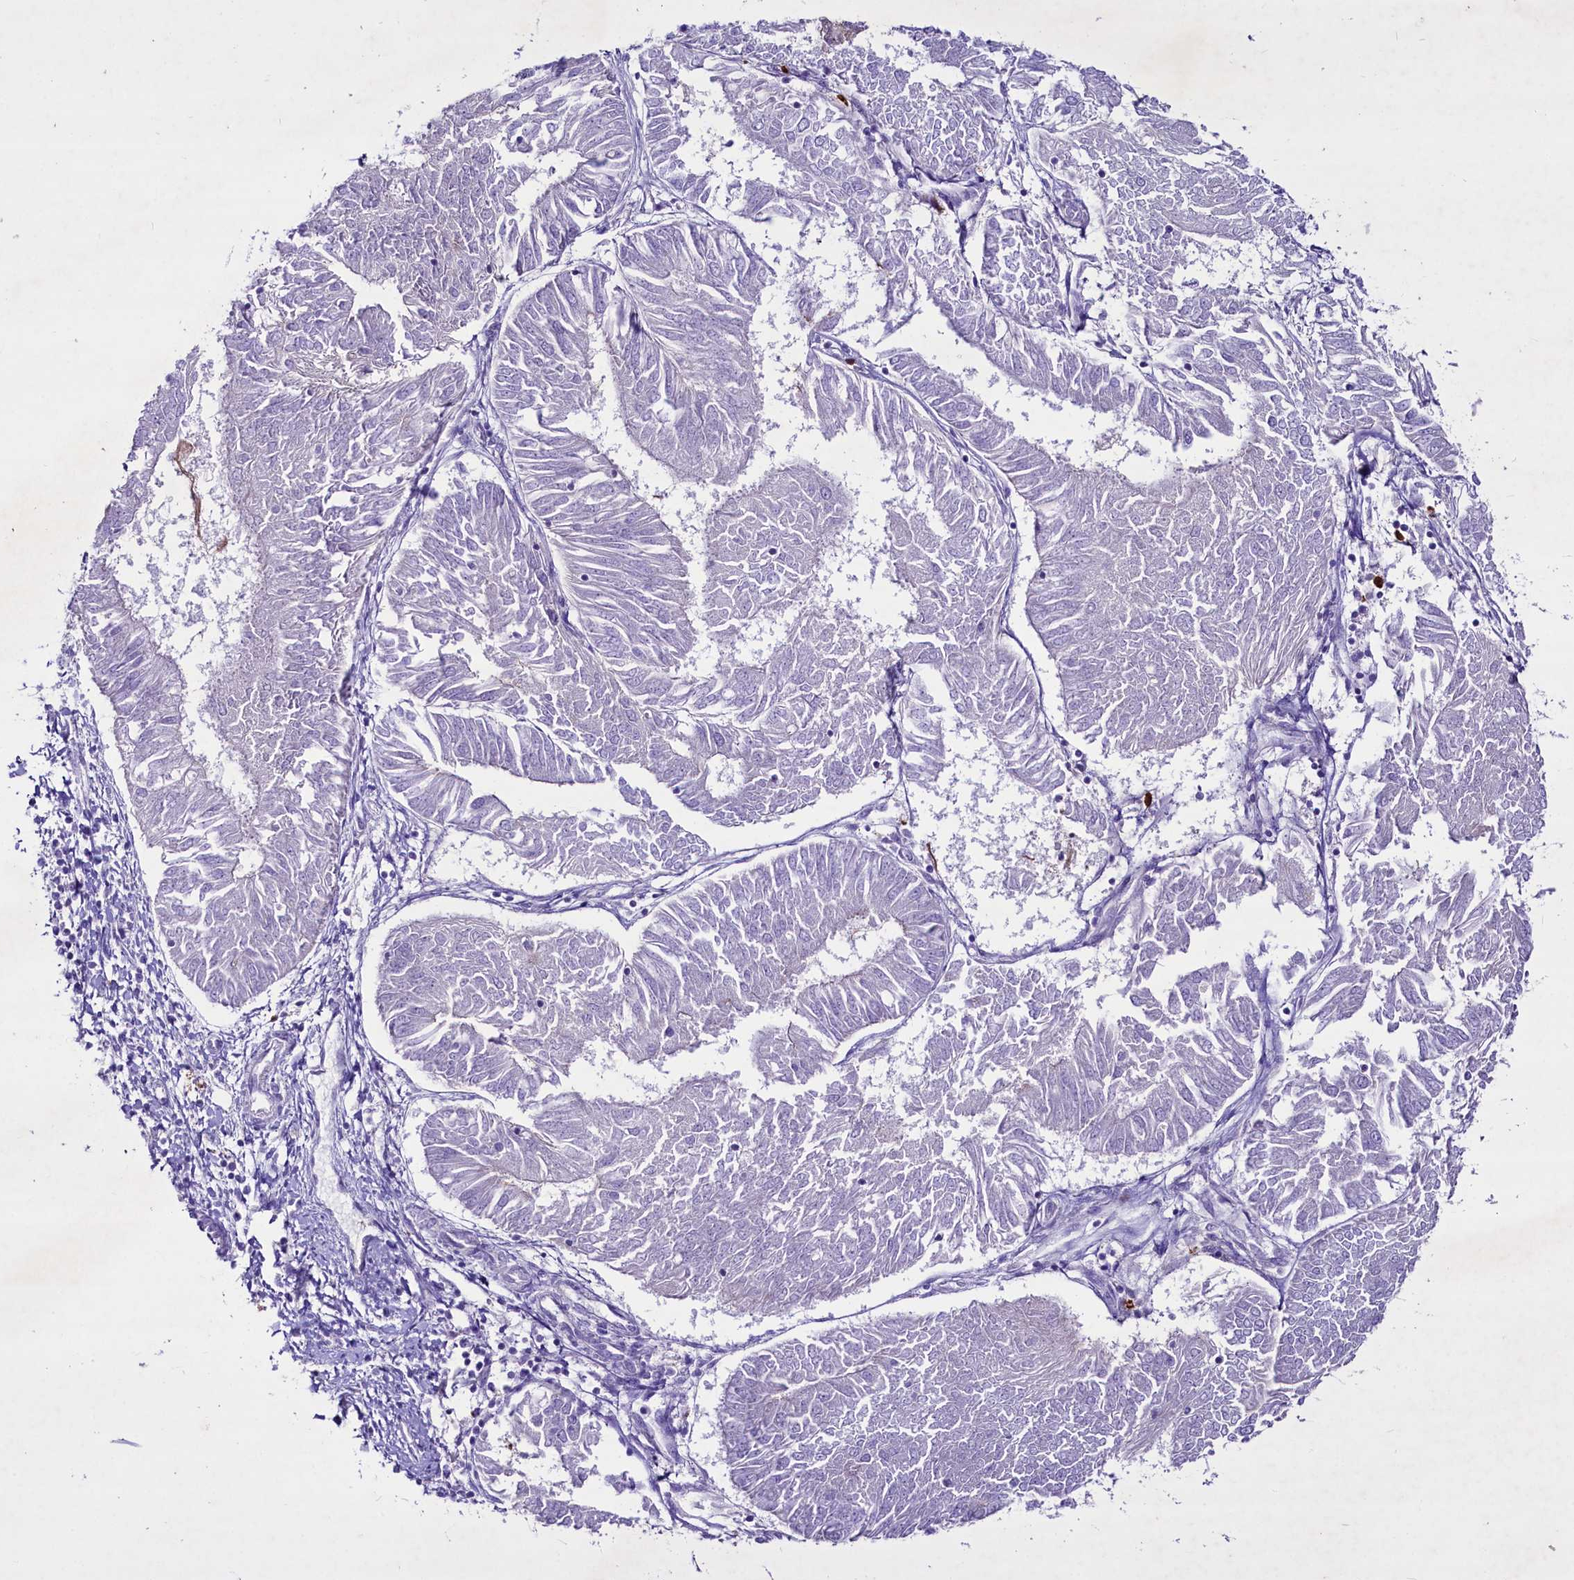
{"staining": {"intensity": "negative", "quantity": "none", "location": "none"}, "tissue": "endometrial cancer", "cell_type": "Tumor cells", "image_type": "cancer", "snomed": [{"axis": "morphology", "description": "Adenocarcinoma, NOS"}, {"axis": "topography", "description": "Endometrium"}], "caption": "This is a photomicrograph of IHC staining of endometrial adenocarcinoma, which shows no expression in tumor cells.", "gene": "FAM209B", "patient": {"sex": "female", "age": 58}}